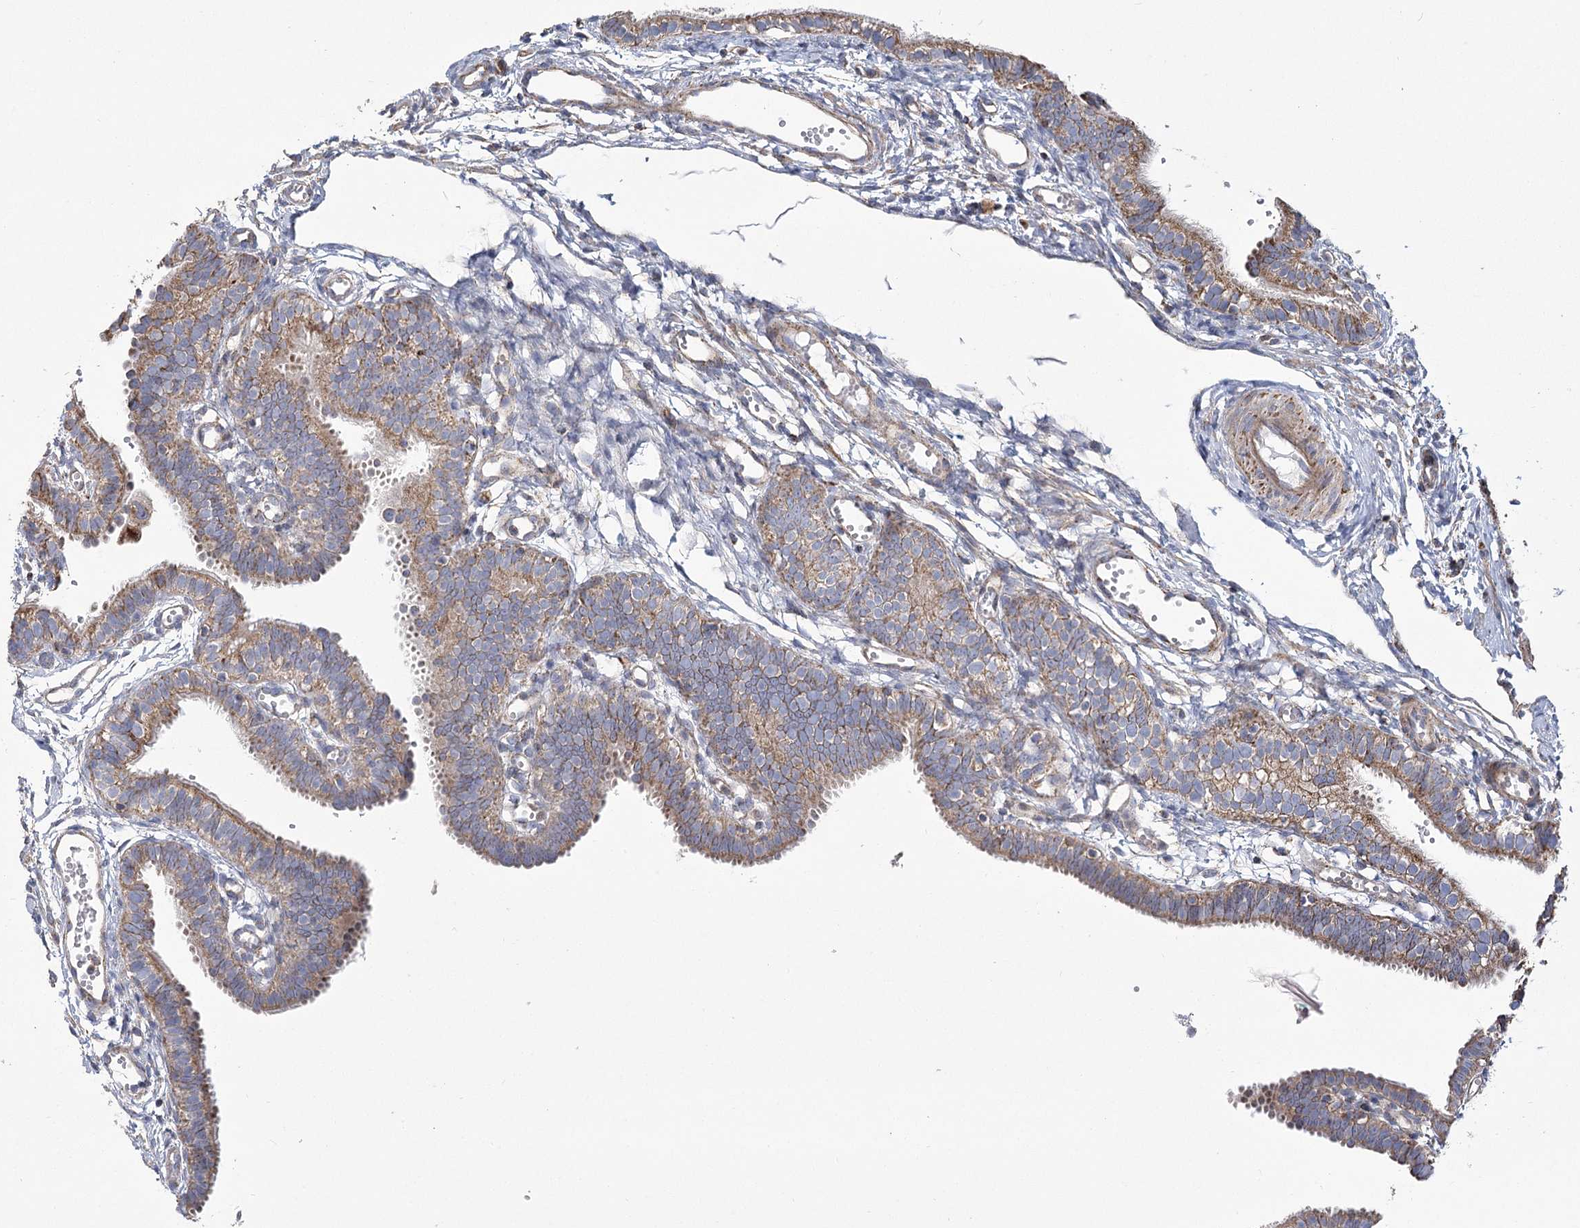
{"staining": {"intensity": "moderate", "quantity": ">75%", "location": "cytoplasmic/membranous"}, "tissue": "fallopian tube", "cell_type": "Glandular cells", "image_type": "normal", "snomed": [{"axis": "morphology", "description": "Normal tissue, NOS"}, {"axis": "topography", "description": "Fallopian tube"}, {"axis": "topography", "description": "Placenta"}], "caption": "Fallopian tube stained with DAB (3,3'-diaminobenzidine) immunohistochemistry exhibits medium levels of moderate cytoplasmic/membranous staining in approximately >75% of glandular cells.", "gene": "RANBP3L", "patient": {"sex": "female", "age": 34}}